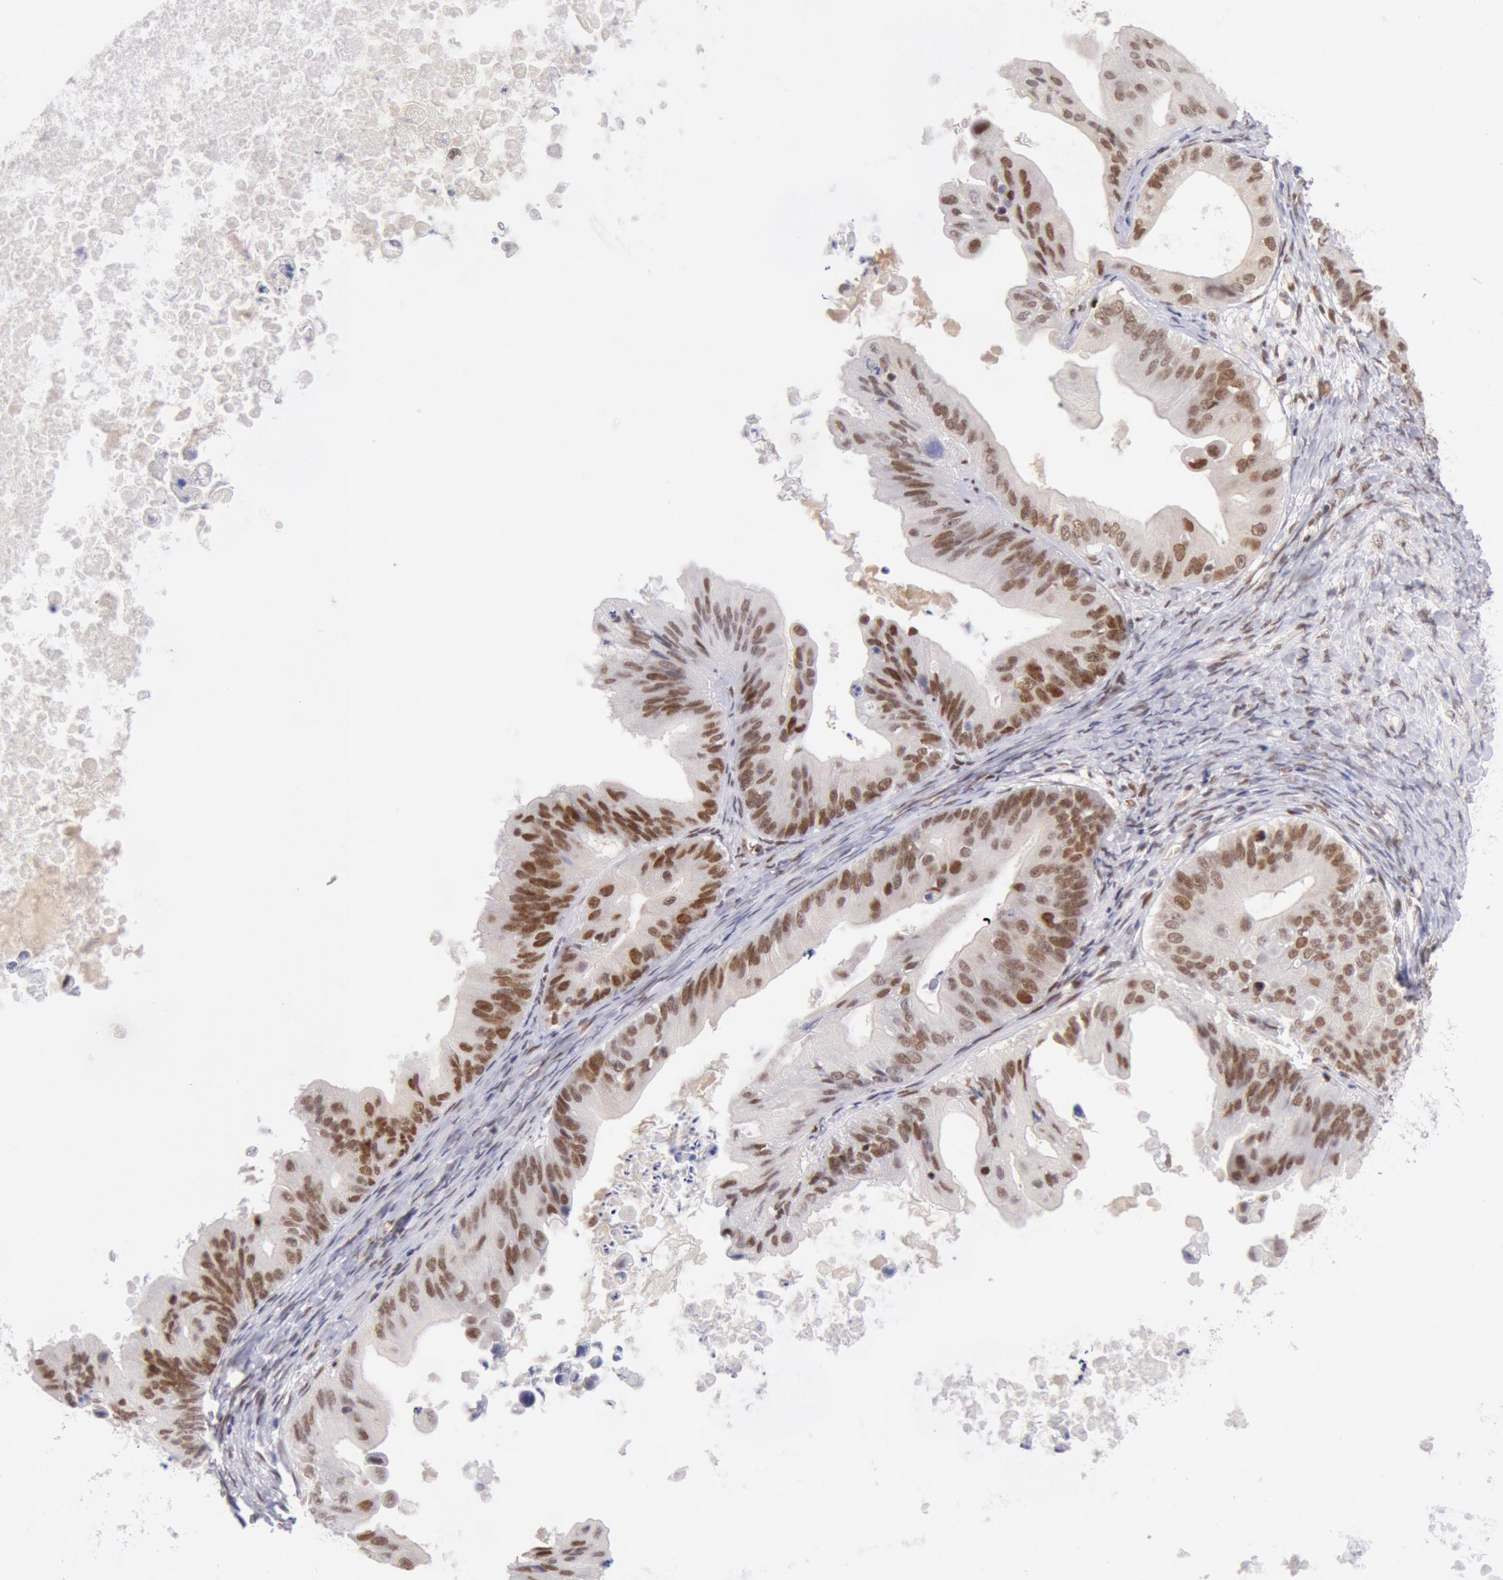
{"staining": {"intensity": "strong", "quantity": ">75%", "location": "nuclear"}, "tissue": "ovarian cancer", "cell_type": "Tumor cells", "image_type": "cancer", "snomed": [{"axis": "morphology", "description": "Cystadenocarcinoma, mucinous, NOS"}, {"axis": "topography", "description": "Ovary"}], "caption": "Immunohistochemical staining of ovarian cancer reveals strong nuclear protein positivity in about >75% of tumor cells. The staining was performed using DAB (3,3'-diaminobenzidine) to visualize the protein expression in brown, while the nuclei were stained in blue with hematoxylin (Magnification: 20x).", "gene": "CDKN2B", "patient": {"sex": "female", "age": 37}}